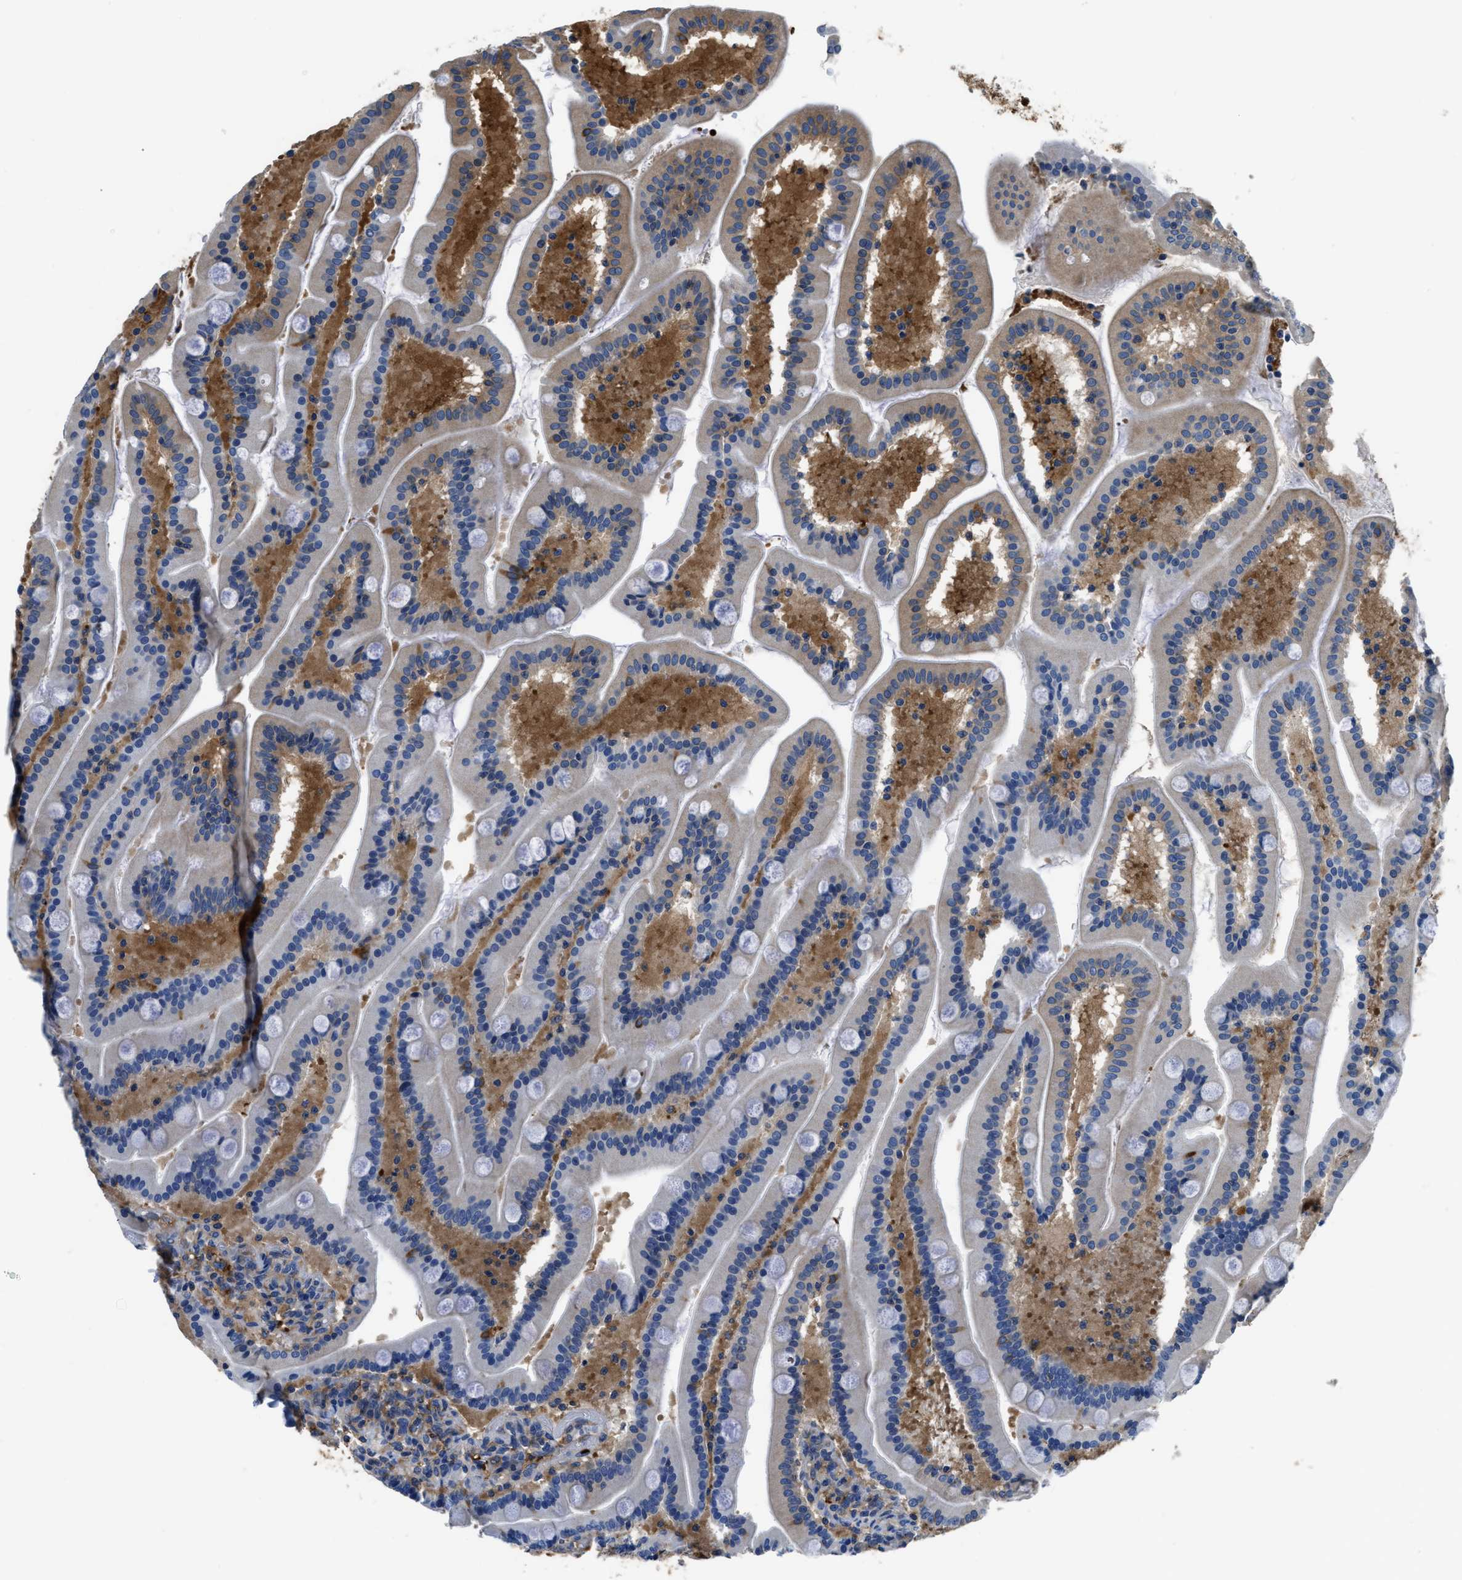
{"staining": {"intensity": "strong", "quantity": "<25%", "location": "cytoplasmic/membranous"}, "tissue": "duodenum", "cell_type": "Glandular cells", "image_type": "normal", "snomed": [{"axis": "morphology", "description": "Normal tissue, NOS"}, {"axis": "topography", "description": "Duodenum"}], "caption": "A medium amount of strong cytoplasmic/membranous positivity is present in about <25% of glandular cells in normal duodenum.", "gene": "PFKP", "patient": {"sex": "male", "age": 54}}